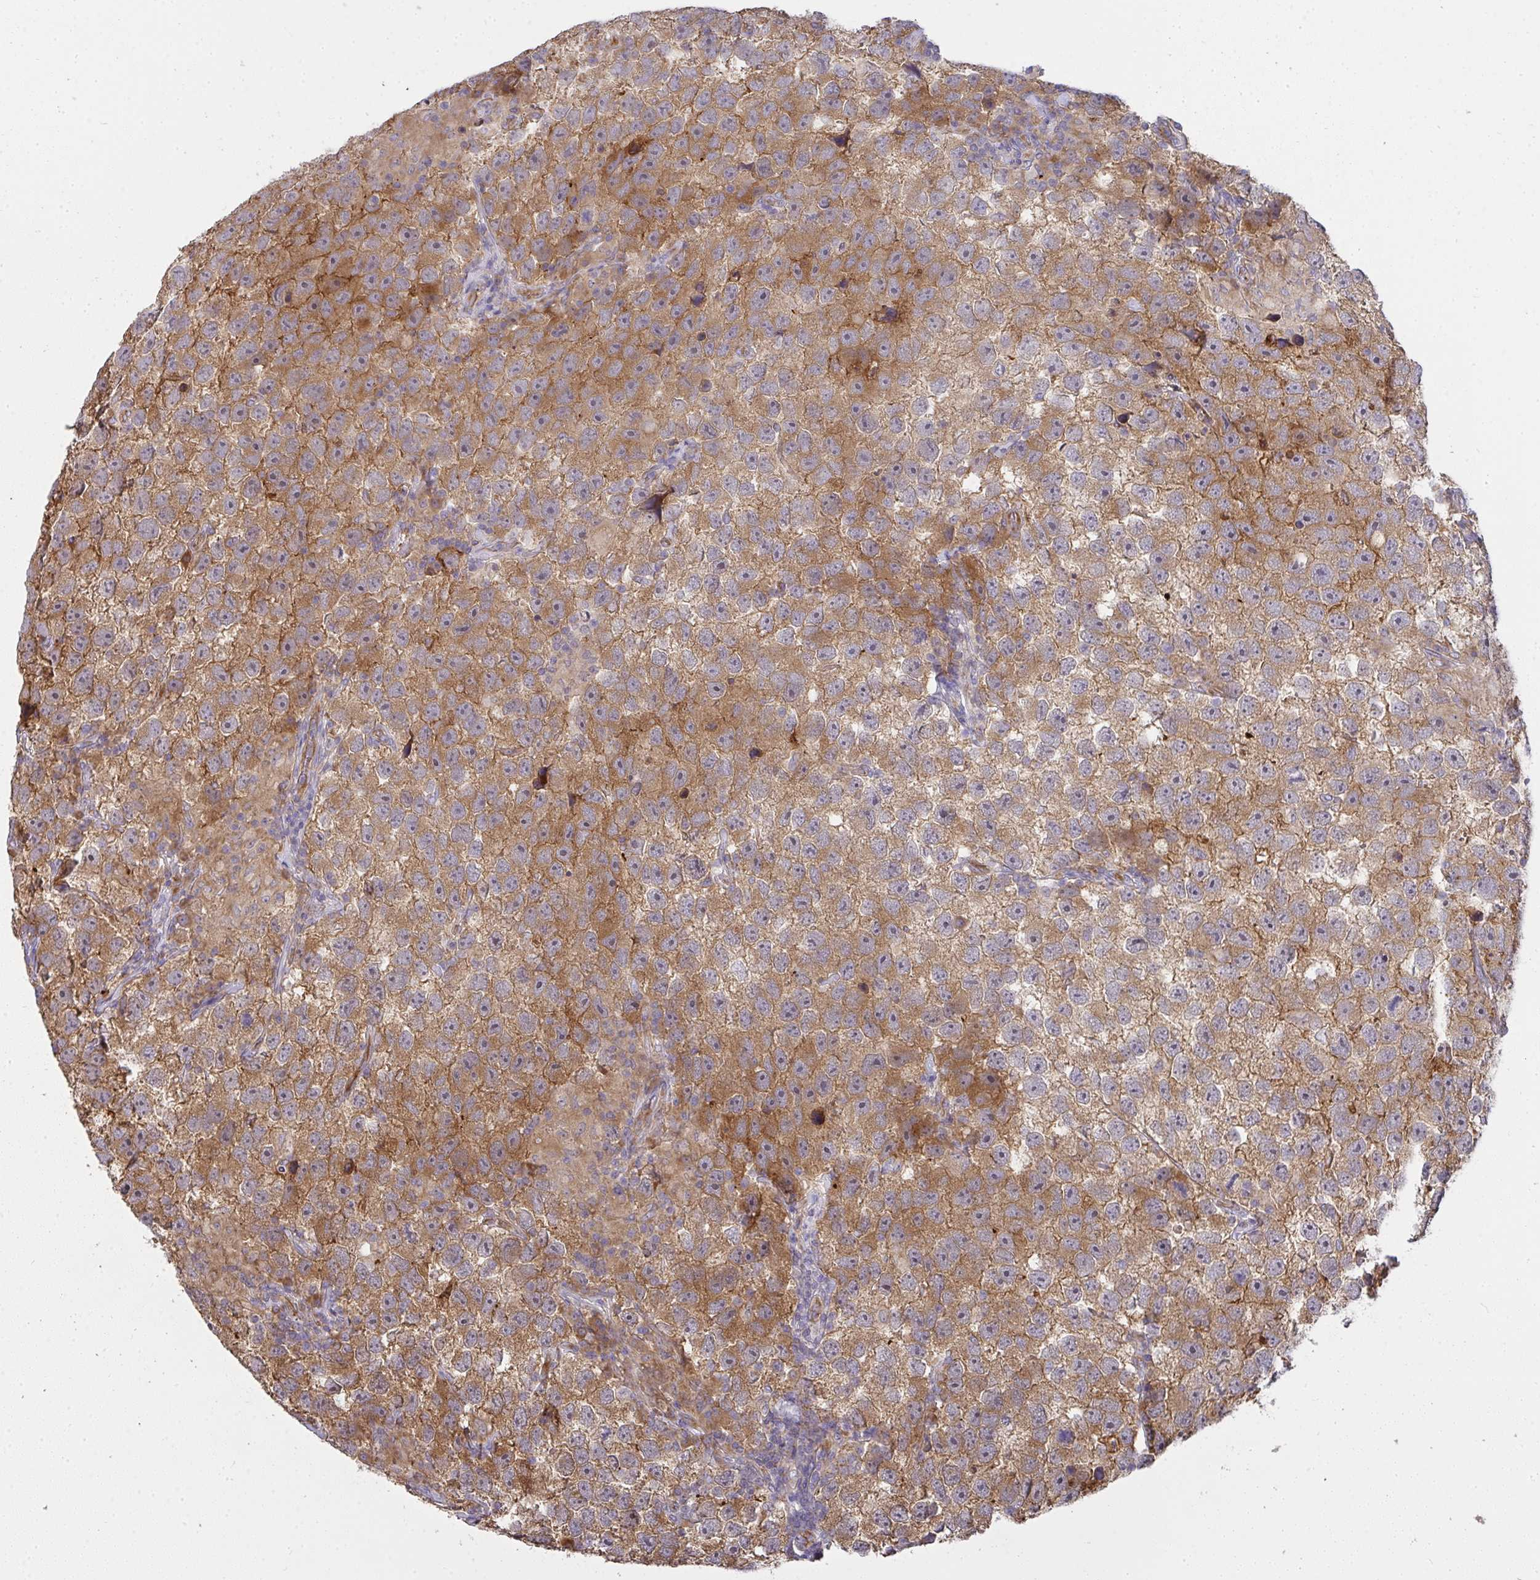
{"staining": {"intensity": "moderate", "quantity": ">75%", "location": "cytoplasmic/membranous"}, "tissue": "testis cancer", "cell_type": "Tumor cells", "image_type": "cancer", "snomed": [{"axis": "morphology", "description": "Seminoma, NOS"}, {"axis": "topography", "description": "Testis"}], "caption": "This is an image of immunohistochemistry staining of testis cancer, which shows moderate staining in the cytoplasmic/membranous of tumor cells.", "gene": "B4GALT6", "patient": {"sex": "male", "age": 26}}